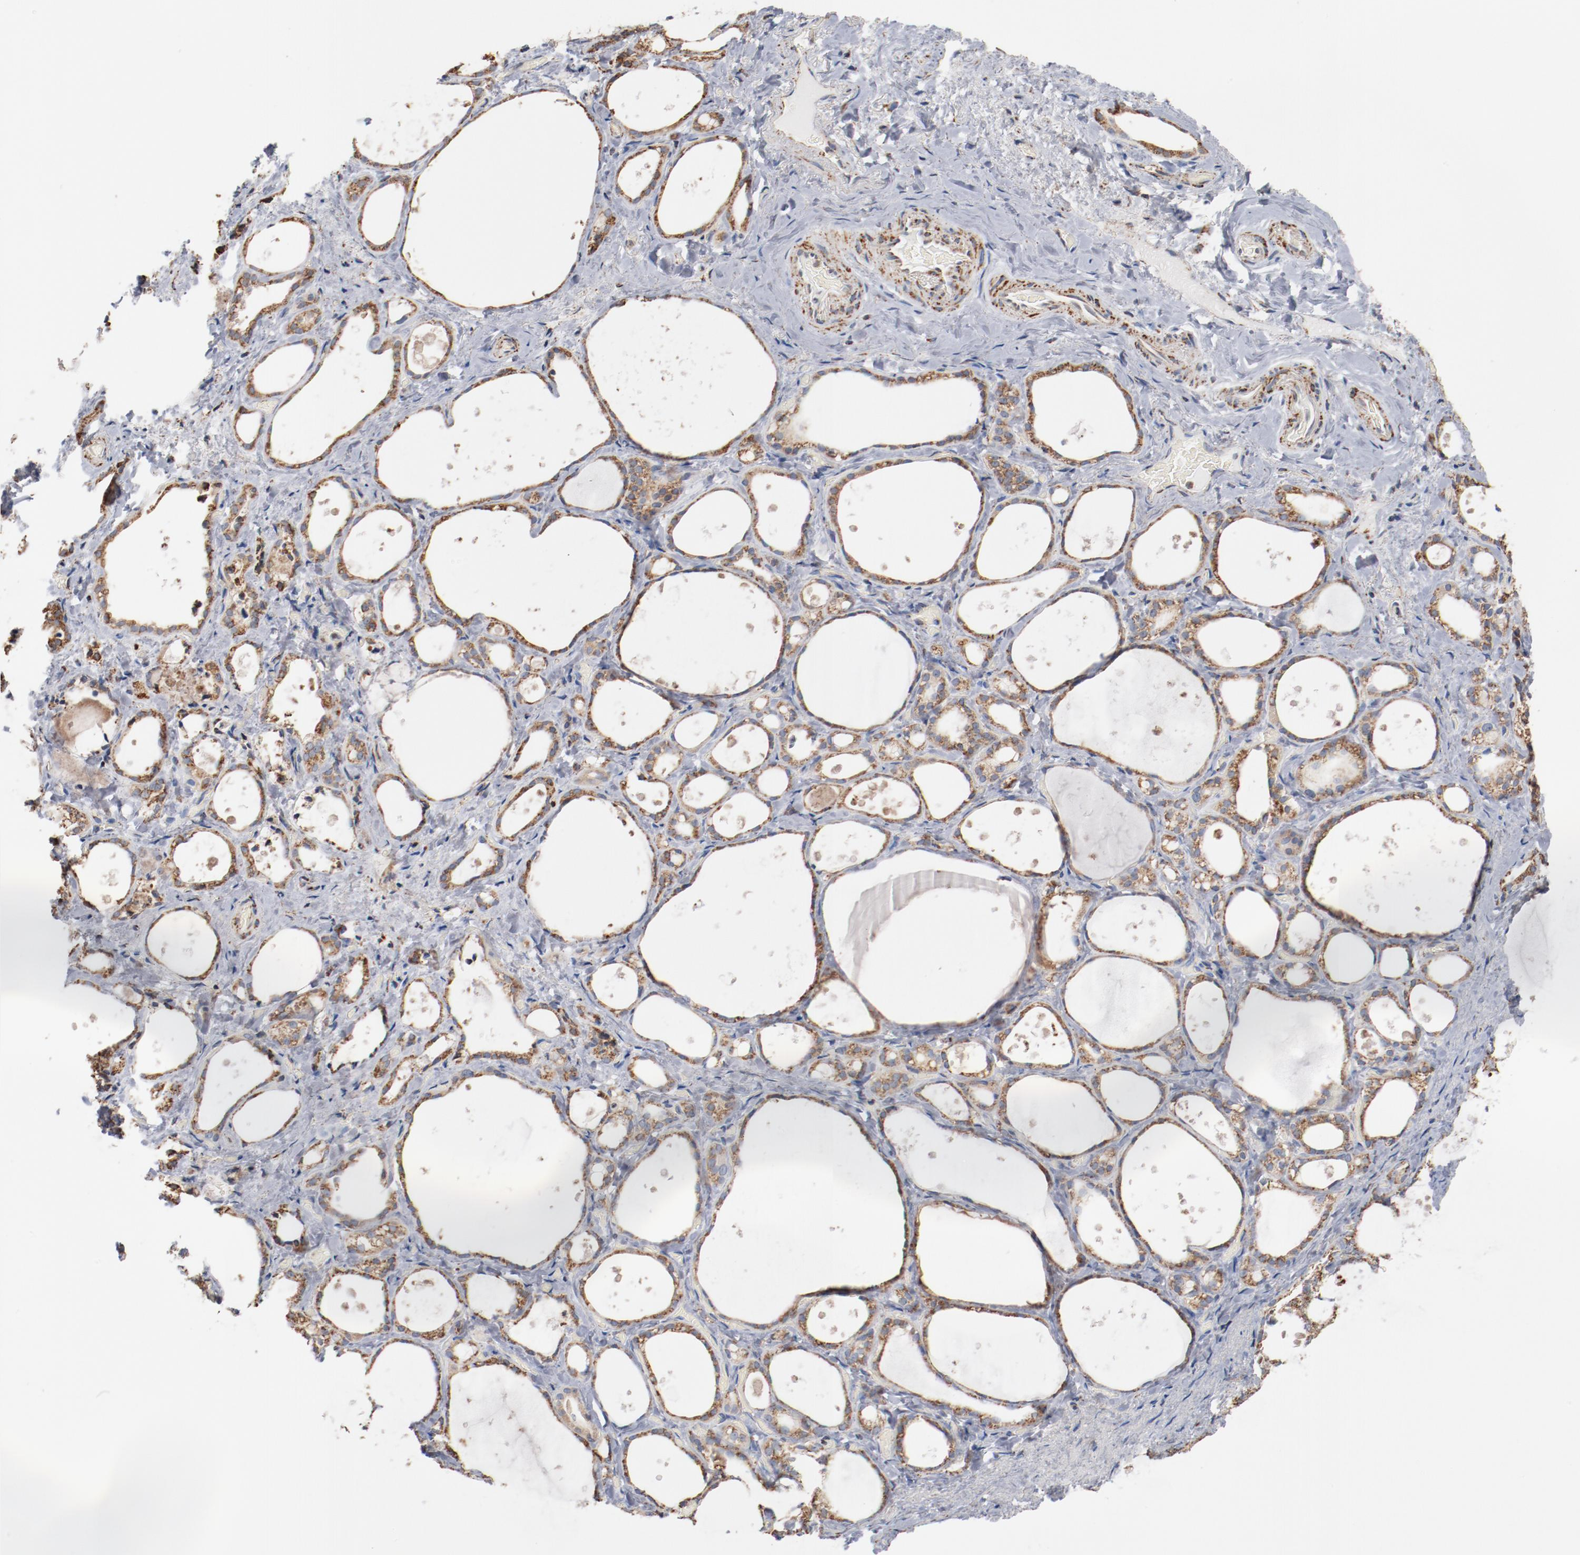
{"staining": {"intensity": "moderate", "quantity": ">75%", "location": "cytoplasmic/membranous"}, "tissue": "thyroid gland", "cell_type": "Glandular cells", "image_type": "normal", "snomed": [{"axis": "morphology", "description": "Normal tissue, NOS"}, {"axis": "topography", "description": "Thyroid gland"}], "caption": "An image of human thyroid gland stained for a protein exhibits moderate cytoplasmic/membranous brown staining in glandular cells.", "gene": "NDUFS4", "patient": {"sex": "female", "age": 75}}